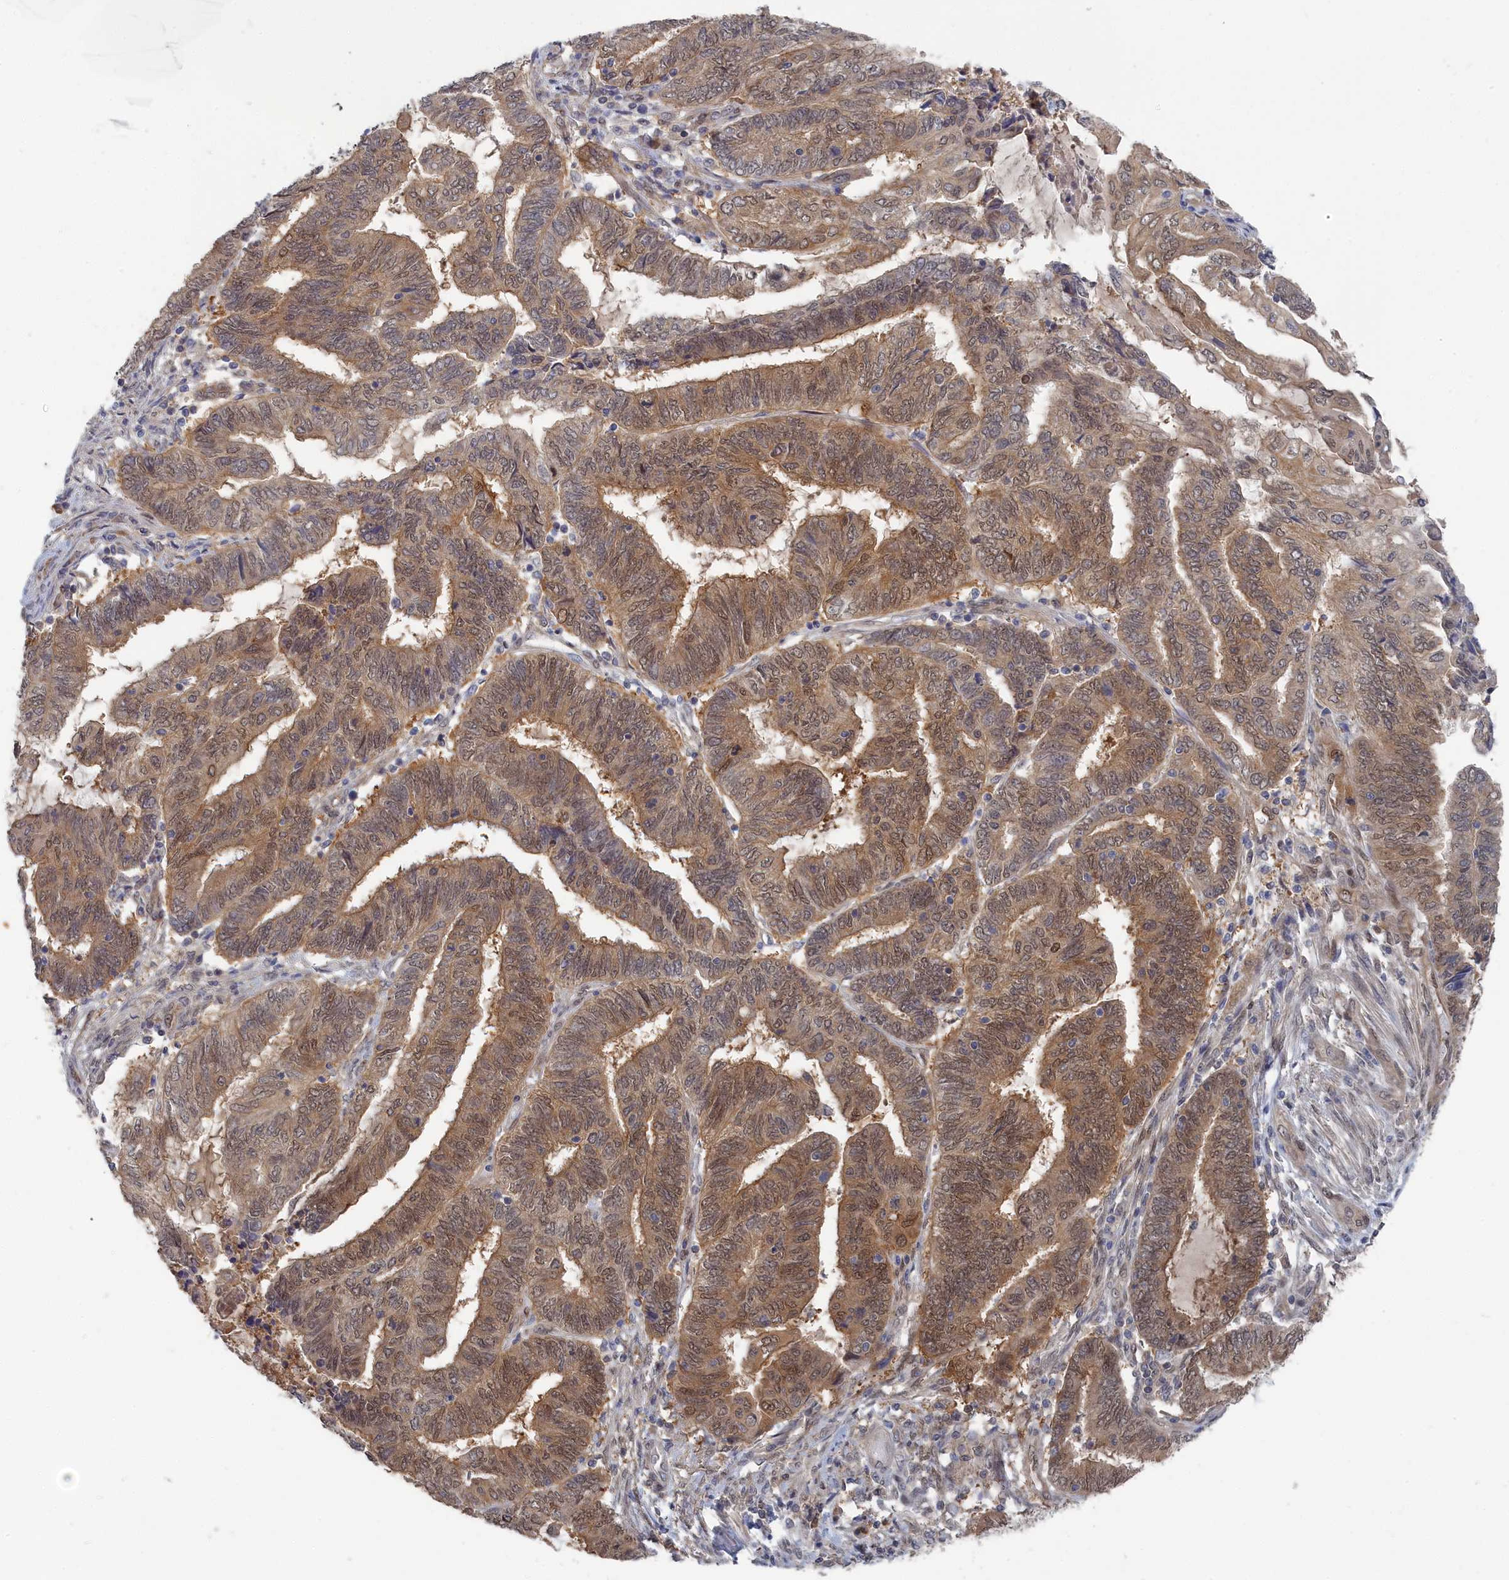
{"staining": {"intensity": "moderate", "quantity": ">75%", "location": "cytoplasmic/membranous,nuclear"}, "tissue": "endometrial cancer", "cell_type": "Tumor cells", "image_type": "cancer", "snomed": [{"axis": "morphology", "description": "Adenocarcinoma, NOS"}, {"axis": "topography", "description": "Uterus"}, {"axis": "topography", "description": "Endometrium"}], "caption": "Protein staining by immunohistochemistry (IHC) shows moderate cytoplasmic/membranous and nuclear expression in about >75% of tumor cells in endometrial cancer. The staining is performed using DAB (3,3'-diaminobenzidine) brown chromogen to label protein expression. The nuclei are counter-stained blue using hematoxylin.", "gene": "IRGQ", "patient": {"sex": "female", "age": 70}}